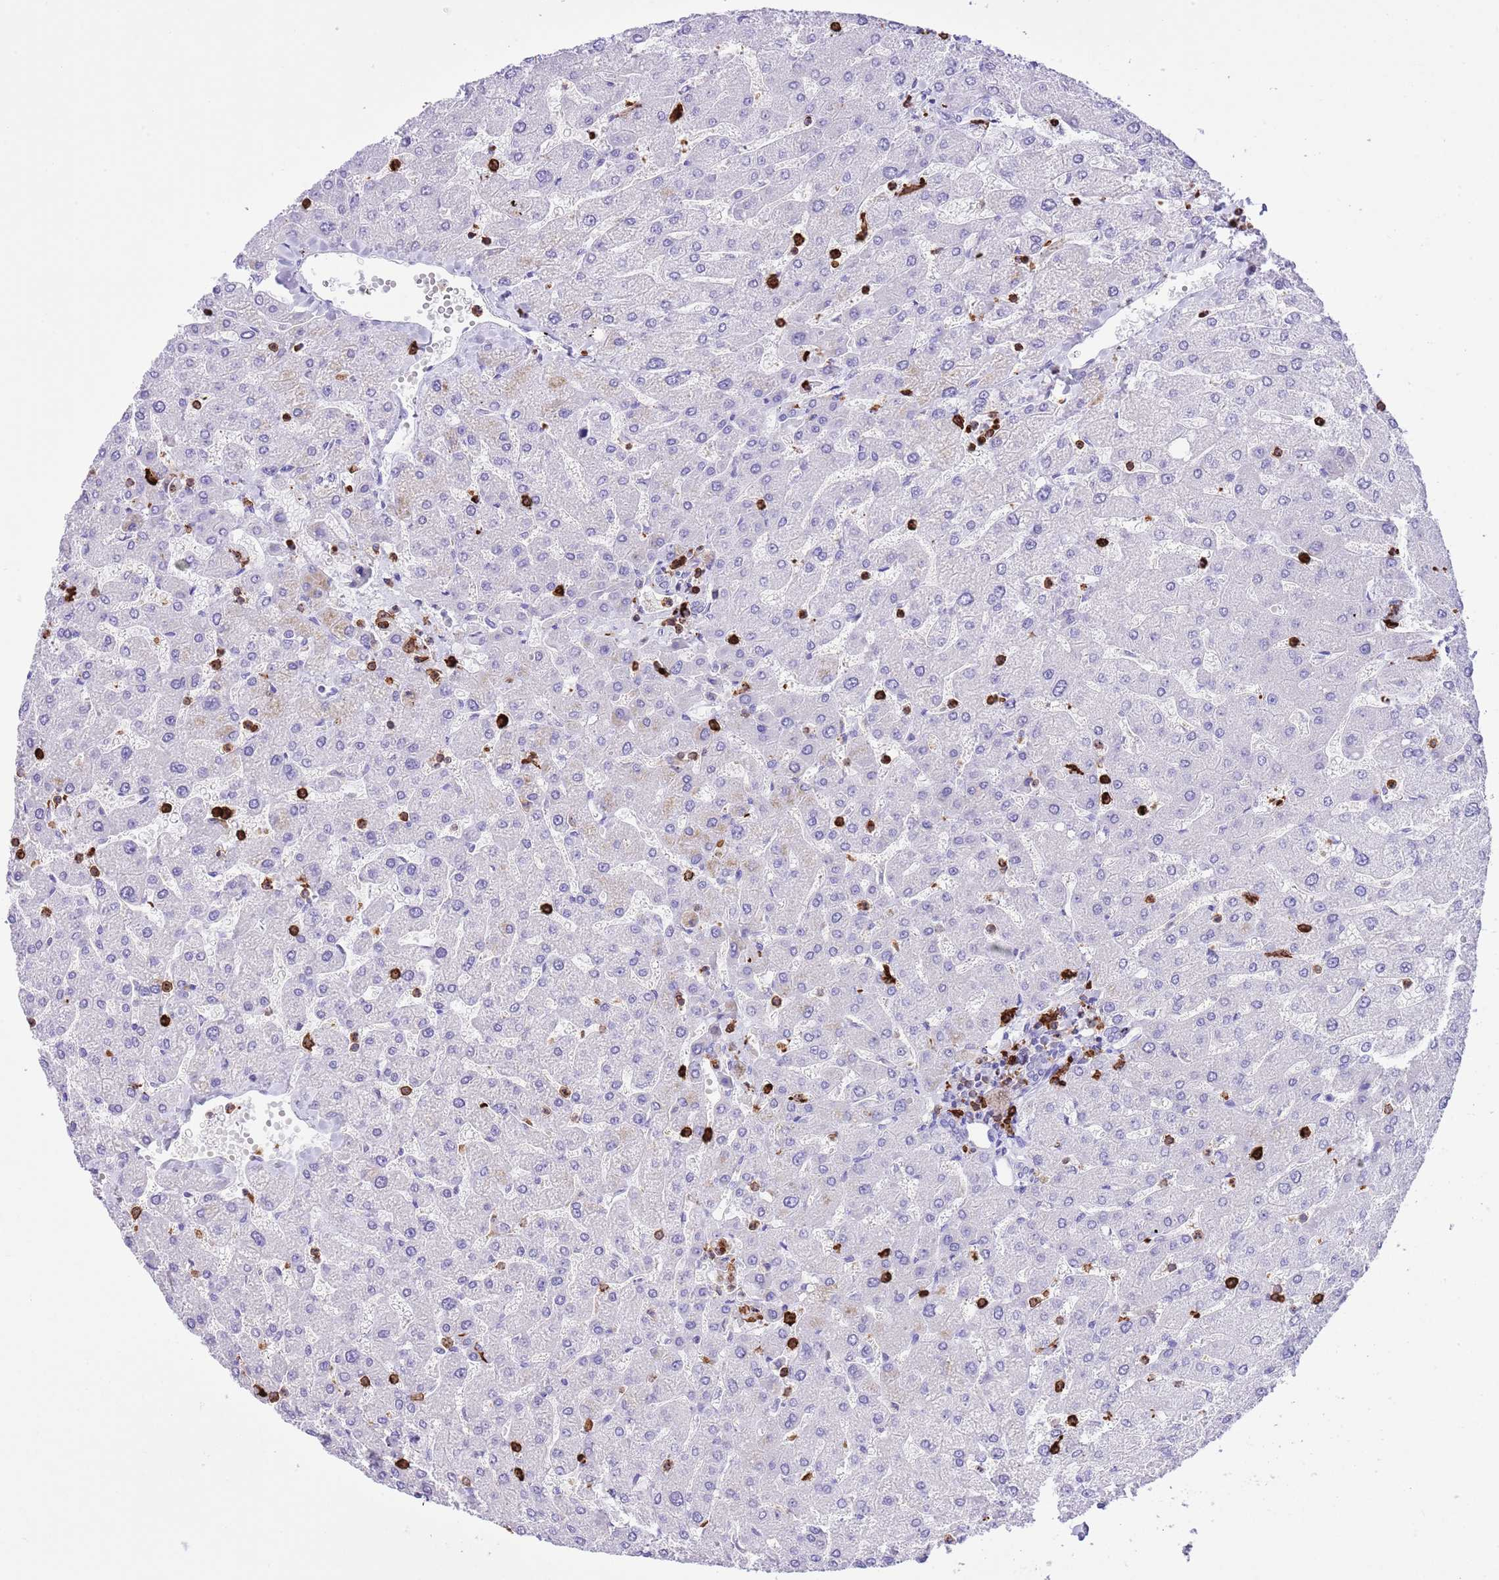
{"staining": {"intensity": "negative", "quantity": "none", "location": "none"}, "tissue": "liver", "cell_type": "Cholangiocytes", "image_type": "normal", "snomed": [{"axis": "morphology", "description": "Normal tissue, NOS"}, {"axis": "topography", "description": "Liver"}], "caption": "DAB immunohistochemical staining of normal liver shows no significant positivity in cholangiocytes. (Immunohistochemistry, brightfield microscopy, high magnification).", "gene": "EFHD2", "patient": {"sex": "male", "age": 55}}